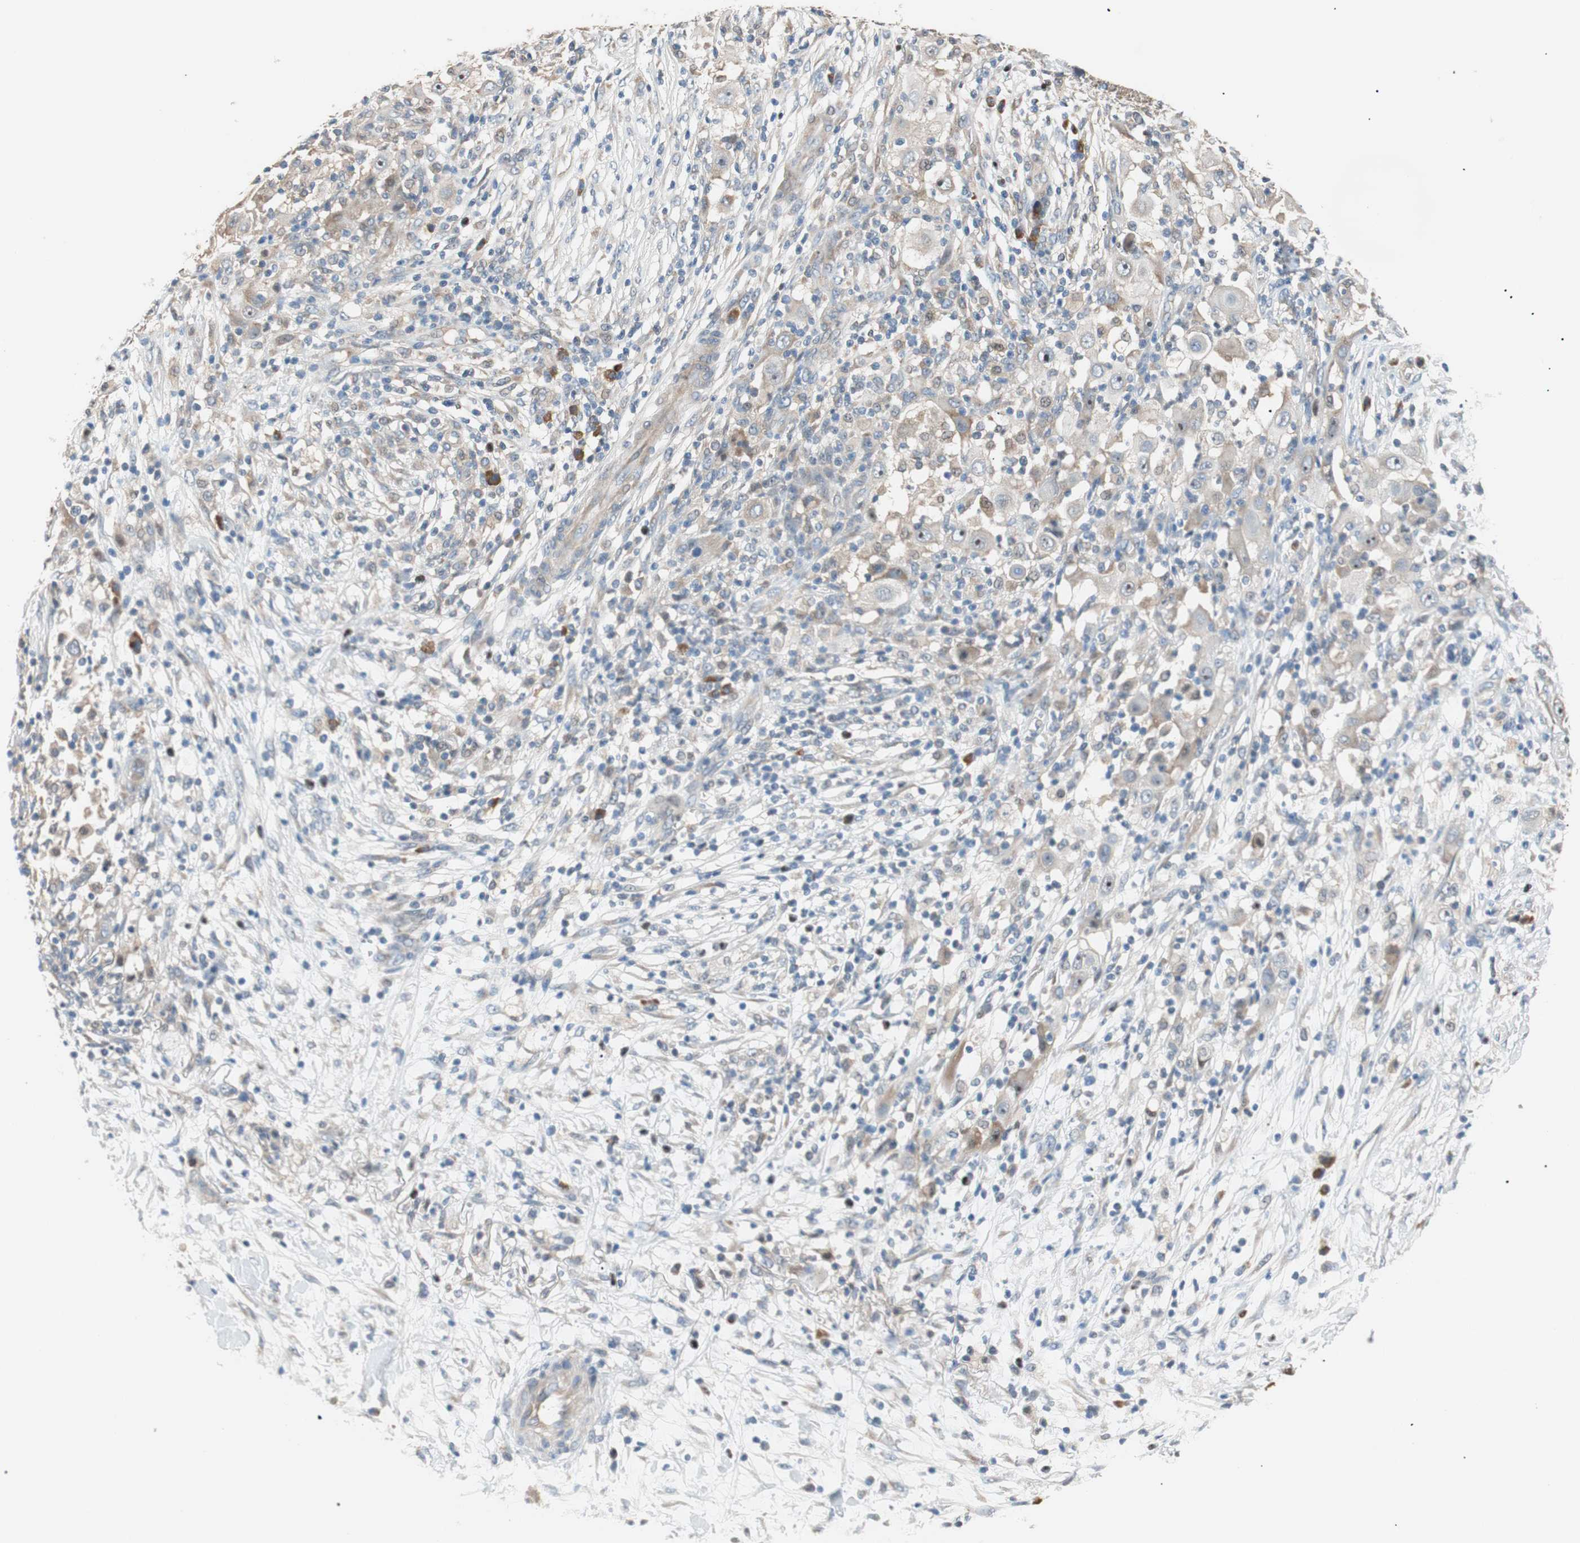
{"staining": {"intensity": "weak", "quantity": ">75%", "location": "cytoplasmic/membranous"}, "tissue": "ovarian cancer", "cell_type": "Tumor cells", "image_type": "cancer", "snomed": [{"axis": "morphology", "description": "Carcinoma, endometroid"}, {"axis": "topography", "description": "Ovary"}], "caption": "A brown stain labels weak cytoplasmic/membranous positivity of a protein in human ovarian cancer (endometroid carcinoma) tumor cells. The protein is stained brown, and the nuclei are stained in blue (DAB (3,3'-diaminobenzidine) IHC with brightfield microscopy, high magnification).", "gene": "PCK1", "patient": {"sex": "female", "age": 42}}